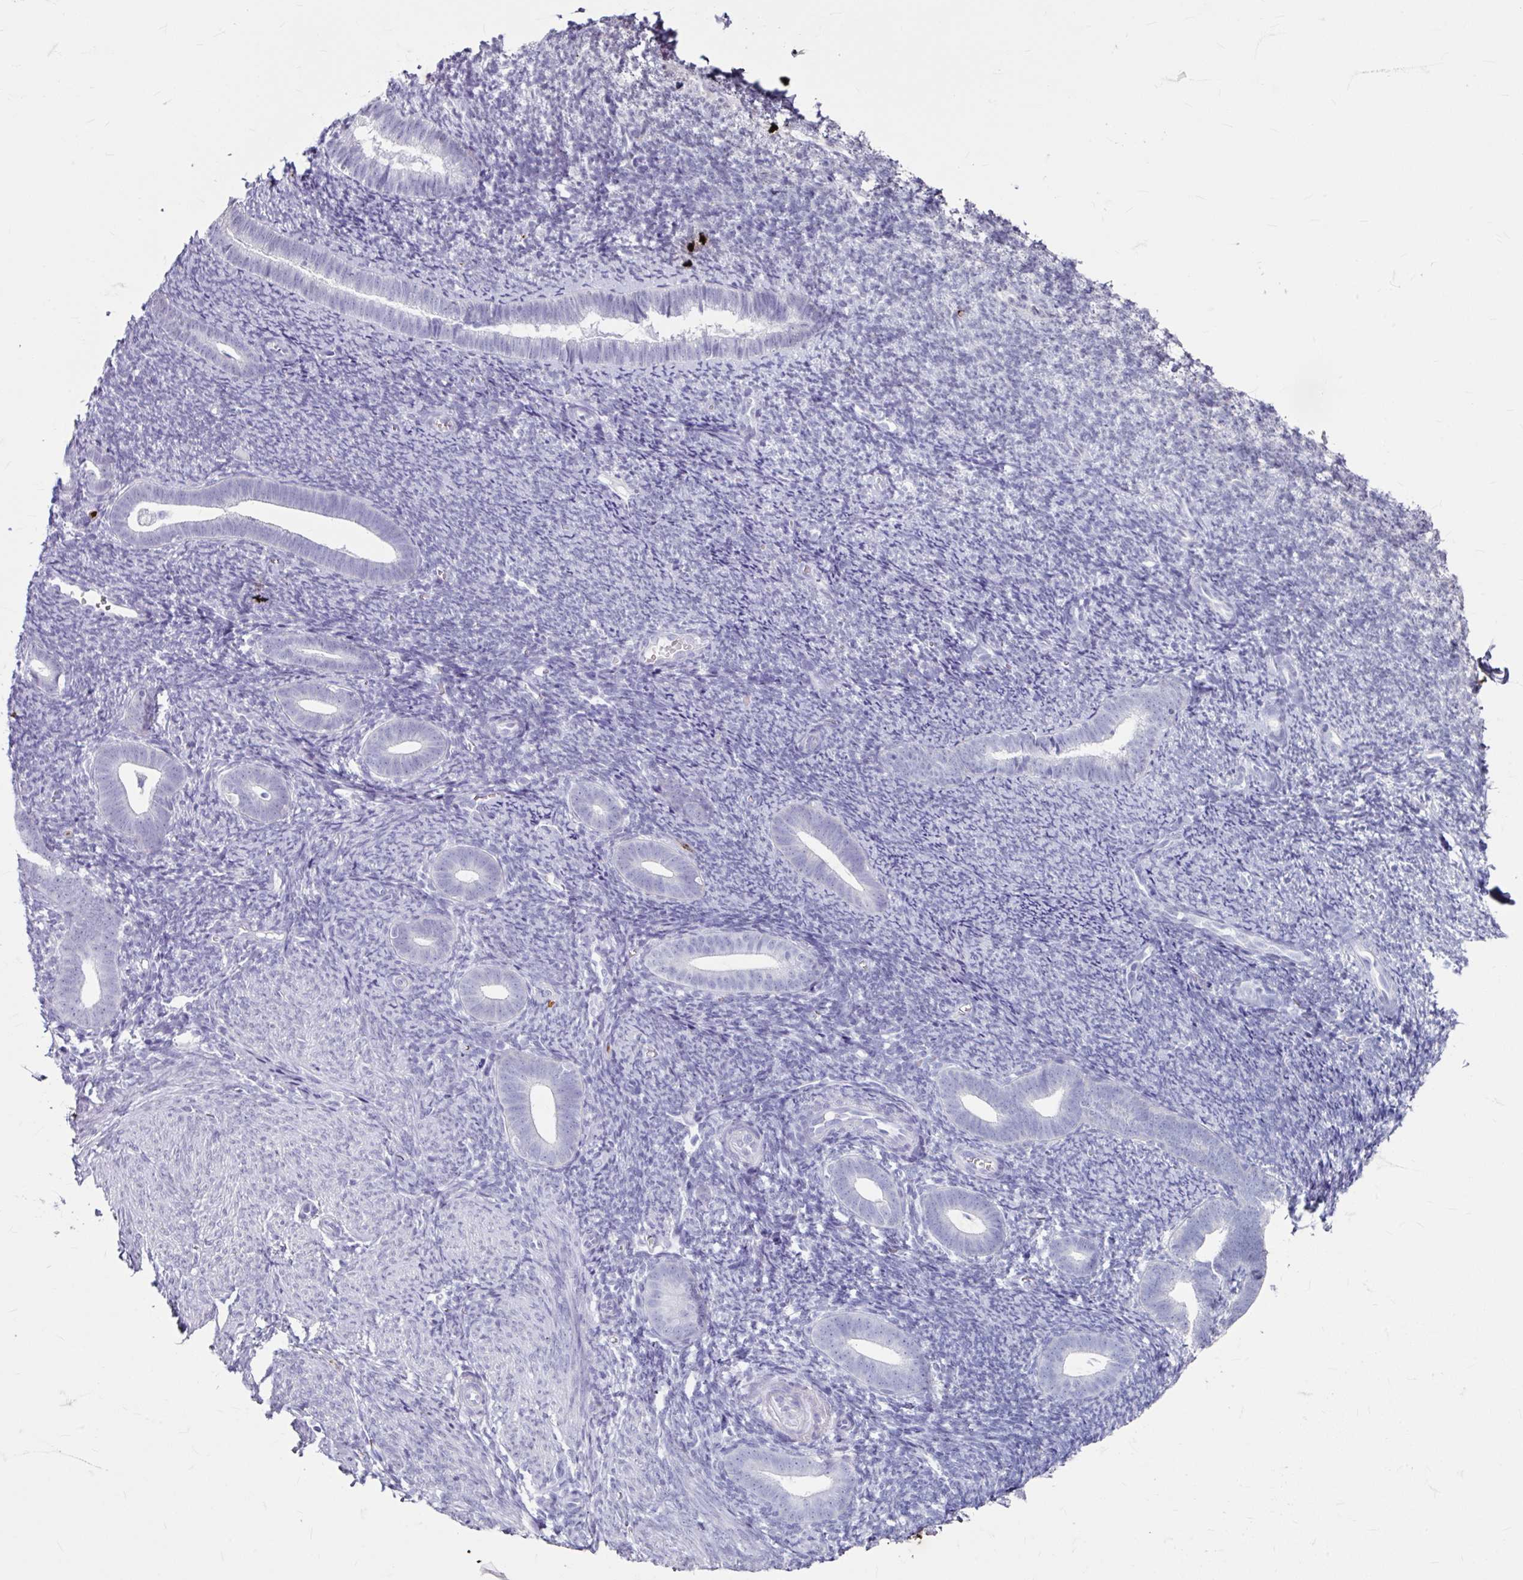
{"staining": {"intensity": "negative", "quantity": "none", "location": "none"}, "tissue": "endometrium", "cell_type": "Cells in endometrial stroma", "image_type": "normal", "snomed": [{"axis": "morphology", "description": "Normal tissue, NOS"}, {"axis": "topography", "description": "Endometrium"}], "caption": "Normal endometrium was stained to show a protein in brown. There is no significant positivity in cells in endometrial stroma.", "gene": "ANKRD1", "patient": {"sex": "female", "age": 39}}